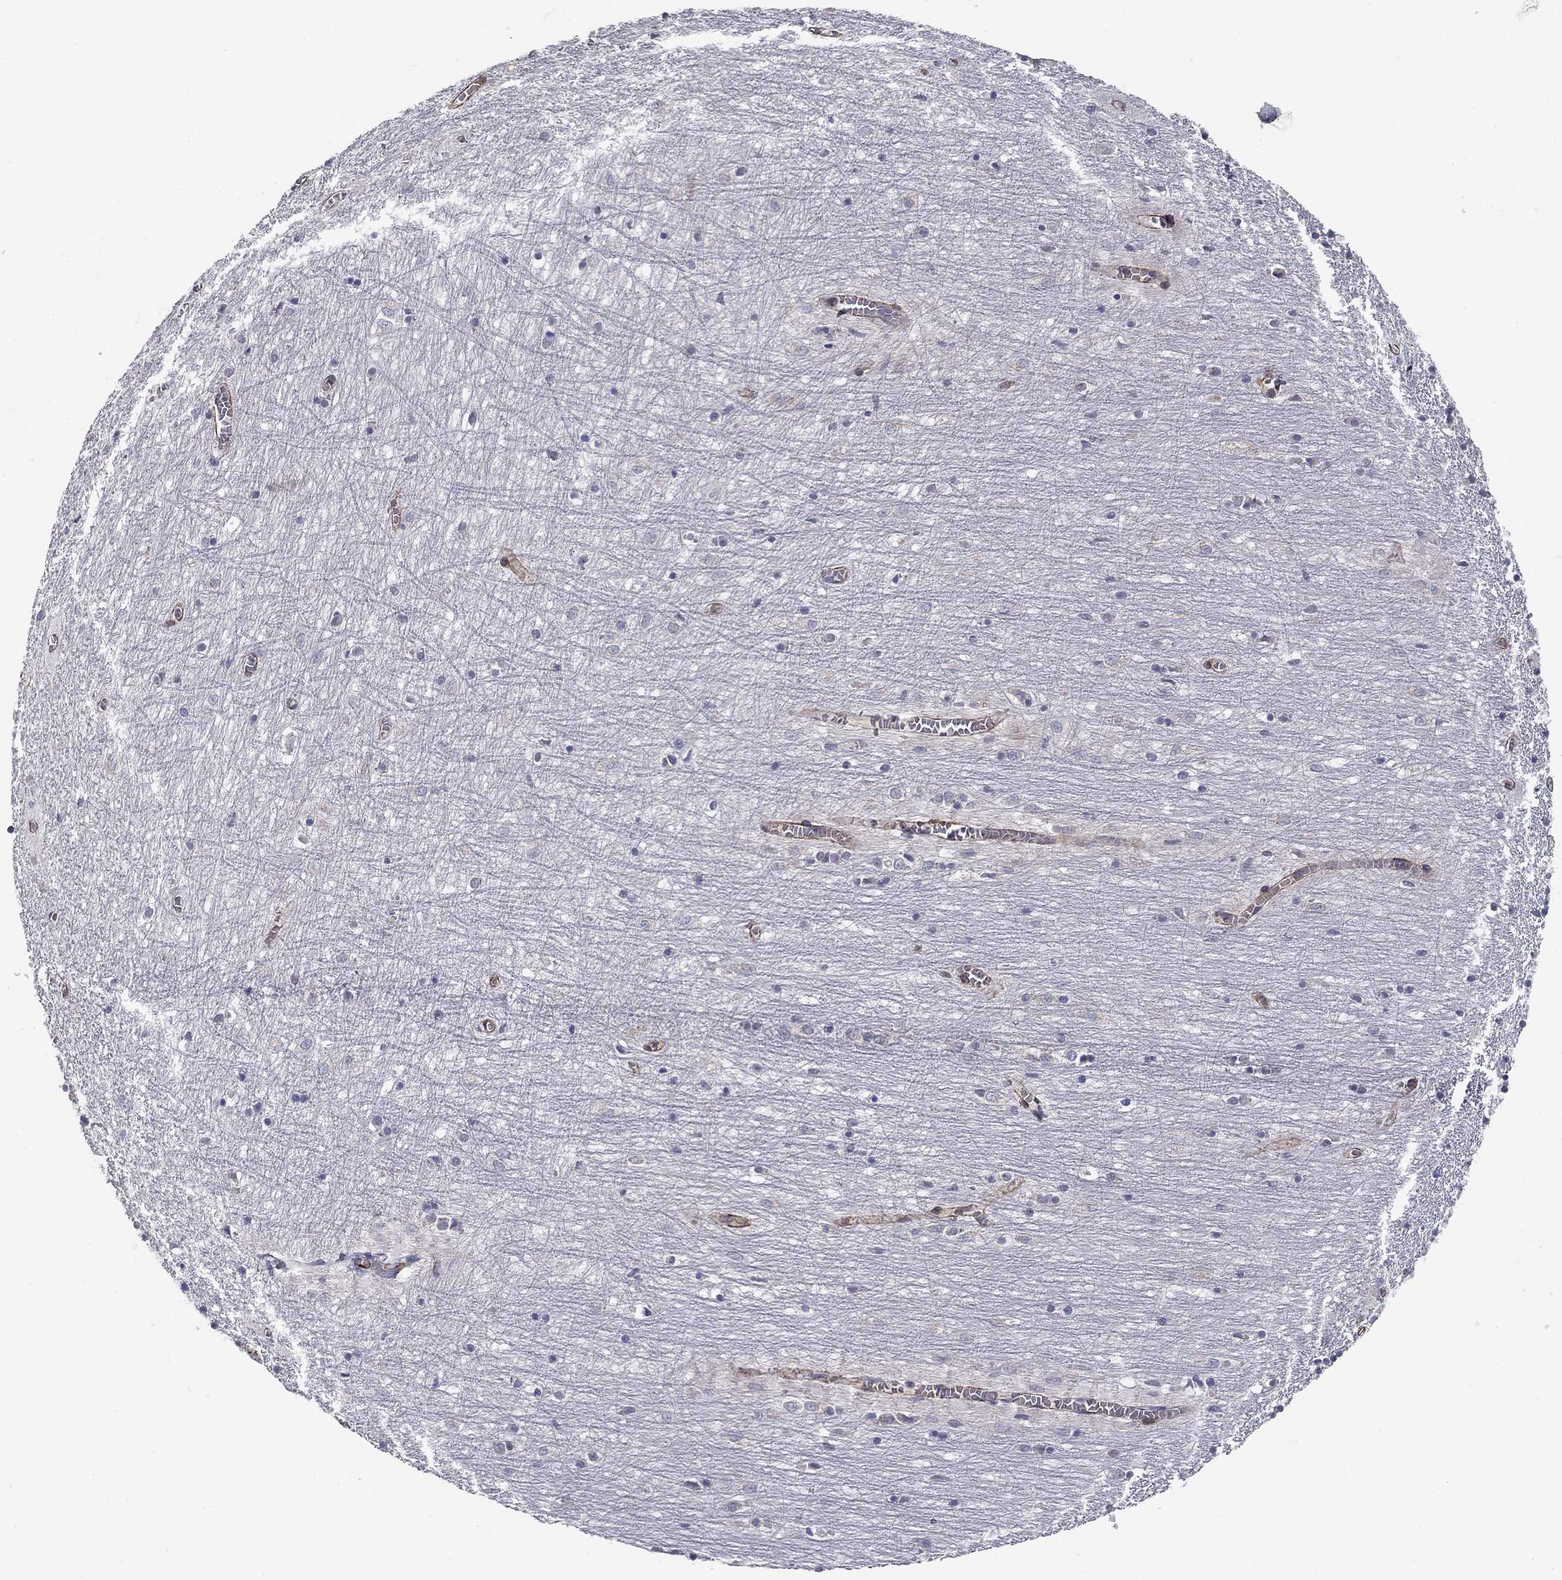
{"staining": {"intensity": "negative", "quantity": "none", "location": "none"}, "tissue": "cerebellum", "cell_type": "Cells in granular layer", "image_type": "normal", "snomed": [{"axis": "morphology", "description": "Normal tissue, NOS"}, {"axis": "topography", "description": "Cerebellum"}], "caption": "Immunohistochemistry (IHC) micrograph of unremarkable cerebellum: cerebellum stained with DAB displays no significant protein expression in cells in granular layer.", "gene": "SYNC", "patient": {"sex": "female", "age": 64}}